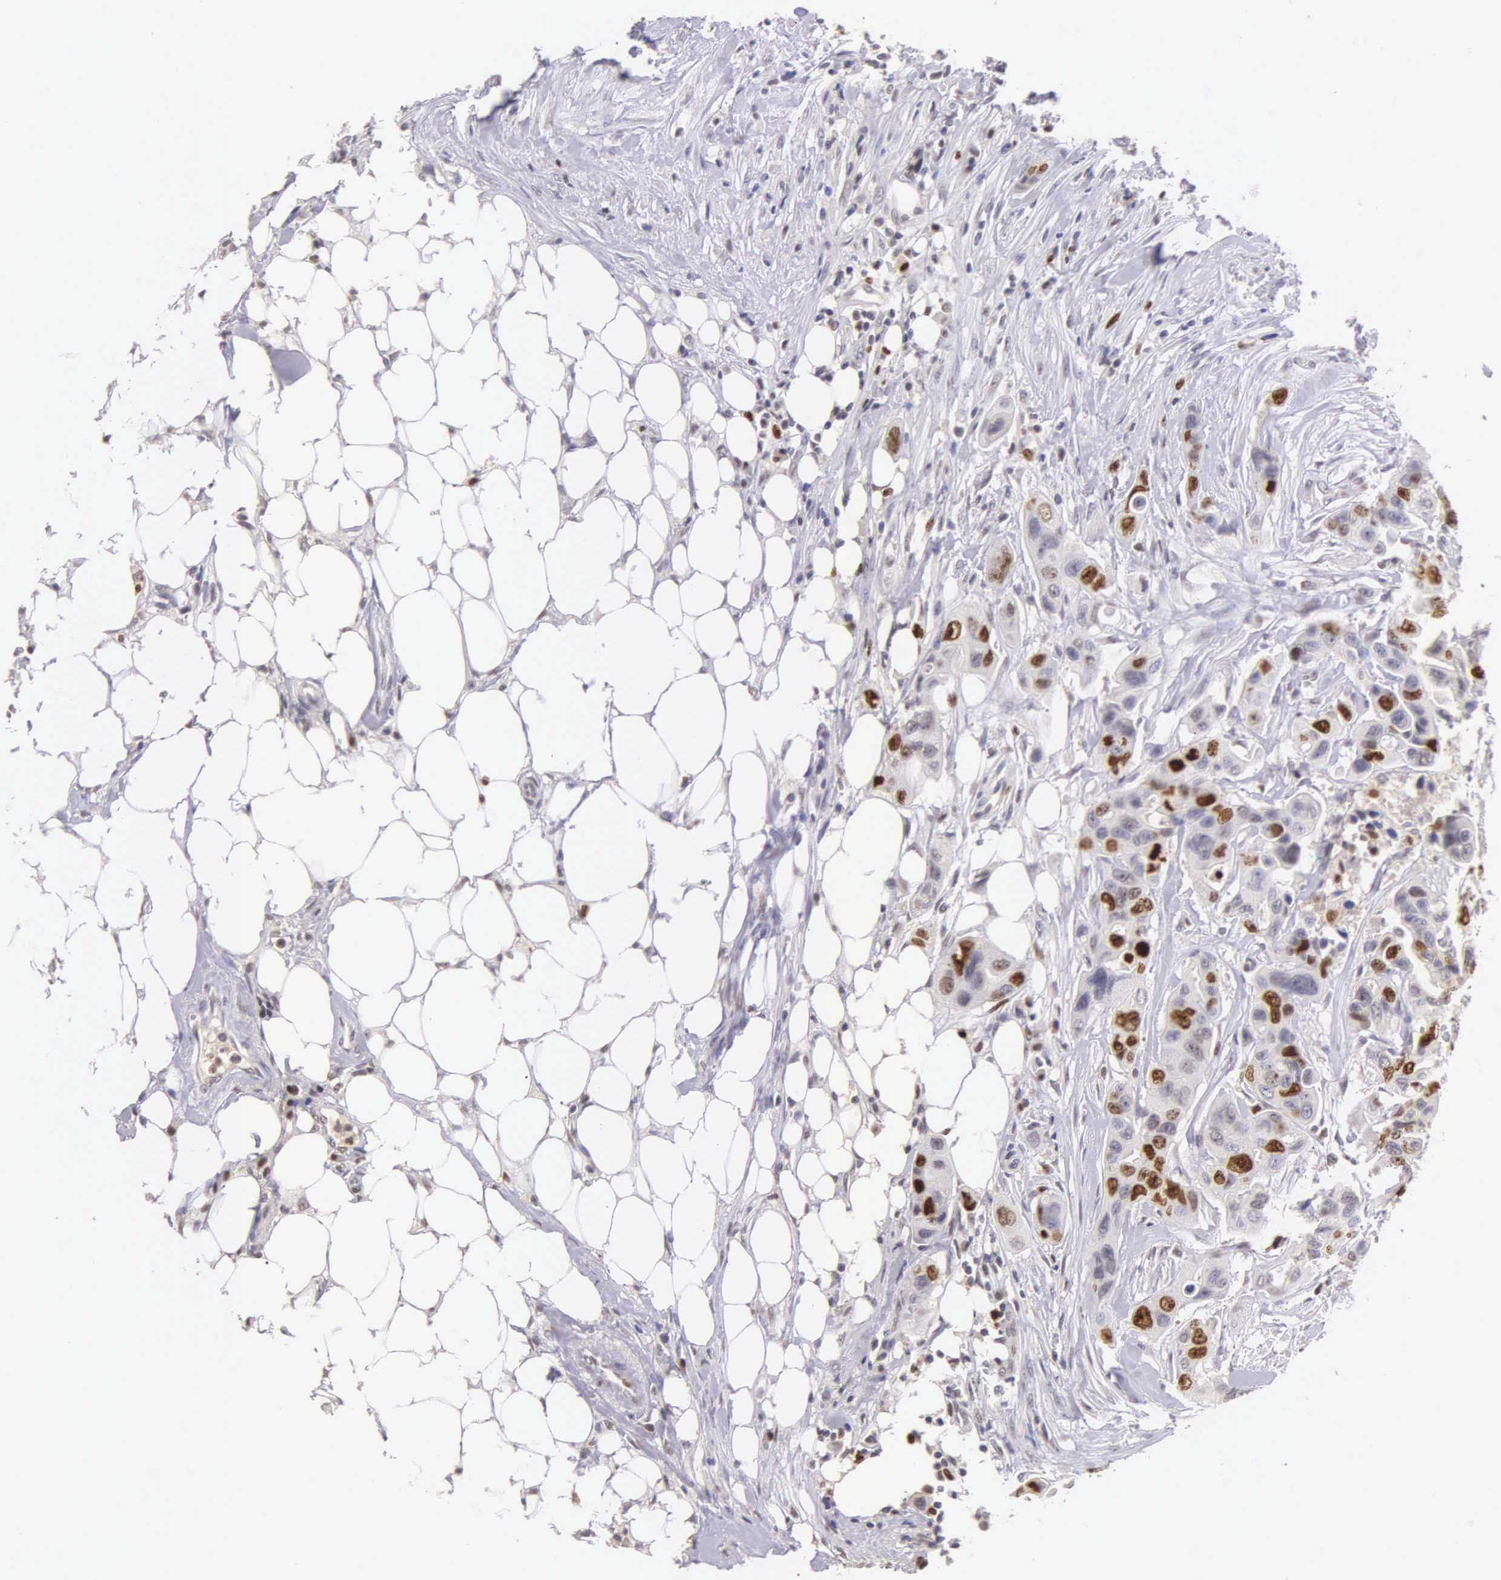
{"staining": {"intensity": "strong", "quantity": "25%-75%", "location": "nuclear"}, "tissue": "colorectal cancer", "cell_type": "Tumor cells", "image_type": "cancer", "snomed": [{"axis": "morphology", "description": "Adenocarcinoma, NOS"}, {"axis": "topography", "description": "Colon"}], "caption": "Brown immunohistochemical staining in human adenocarcinoma (colorectal) reveals strong nuclear expression in about 25%-75% of tumor cells.", "gene": "MKI67", "patient": {"sex": "female", "age": 70}}